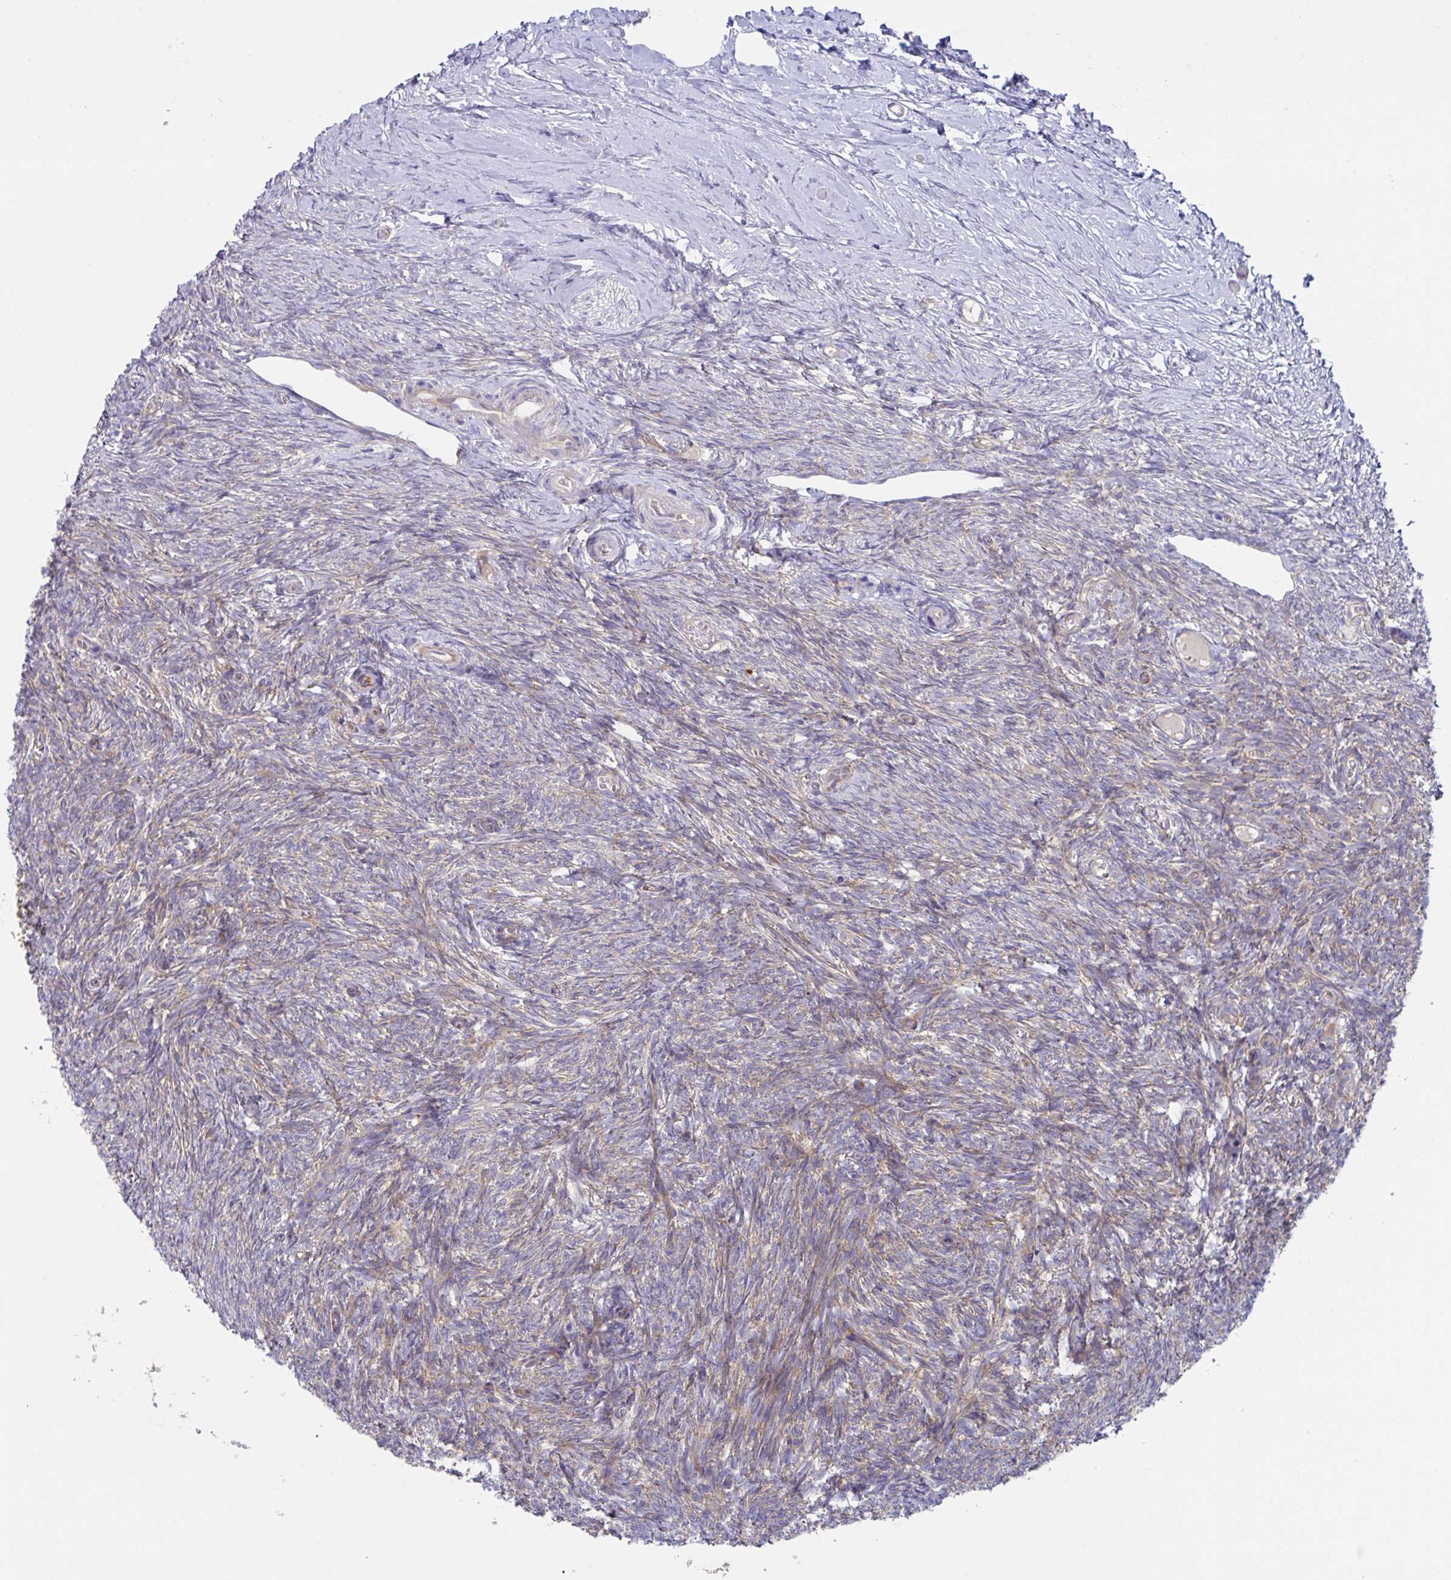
{"staining": {"intensity": "moderate", "quantity": ">75%", "location": "cytoplasmic/membranous"}, "tissue": "ovary", "cell_type": "Follicle cells", "image_type": "normal", "snomed": [{"axis": "morphology", "description": "Normal tissue, NOS"}, {"axis": "topography", "description": "Ovary"}], "caption": "Normal ovary exhibits moderate cytoplasmic/membranous expression in about >75% of follicle cells, visualized by immunohistochemistry.", "gene": "YARS2", "patient": {"sex": "female", "age": 39}}